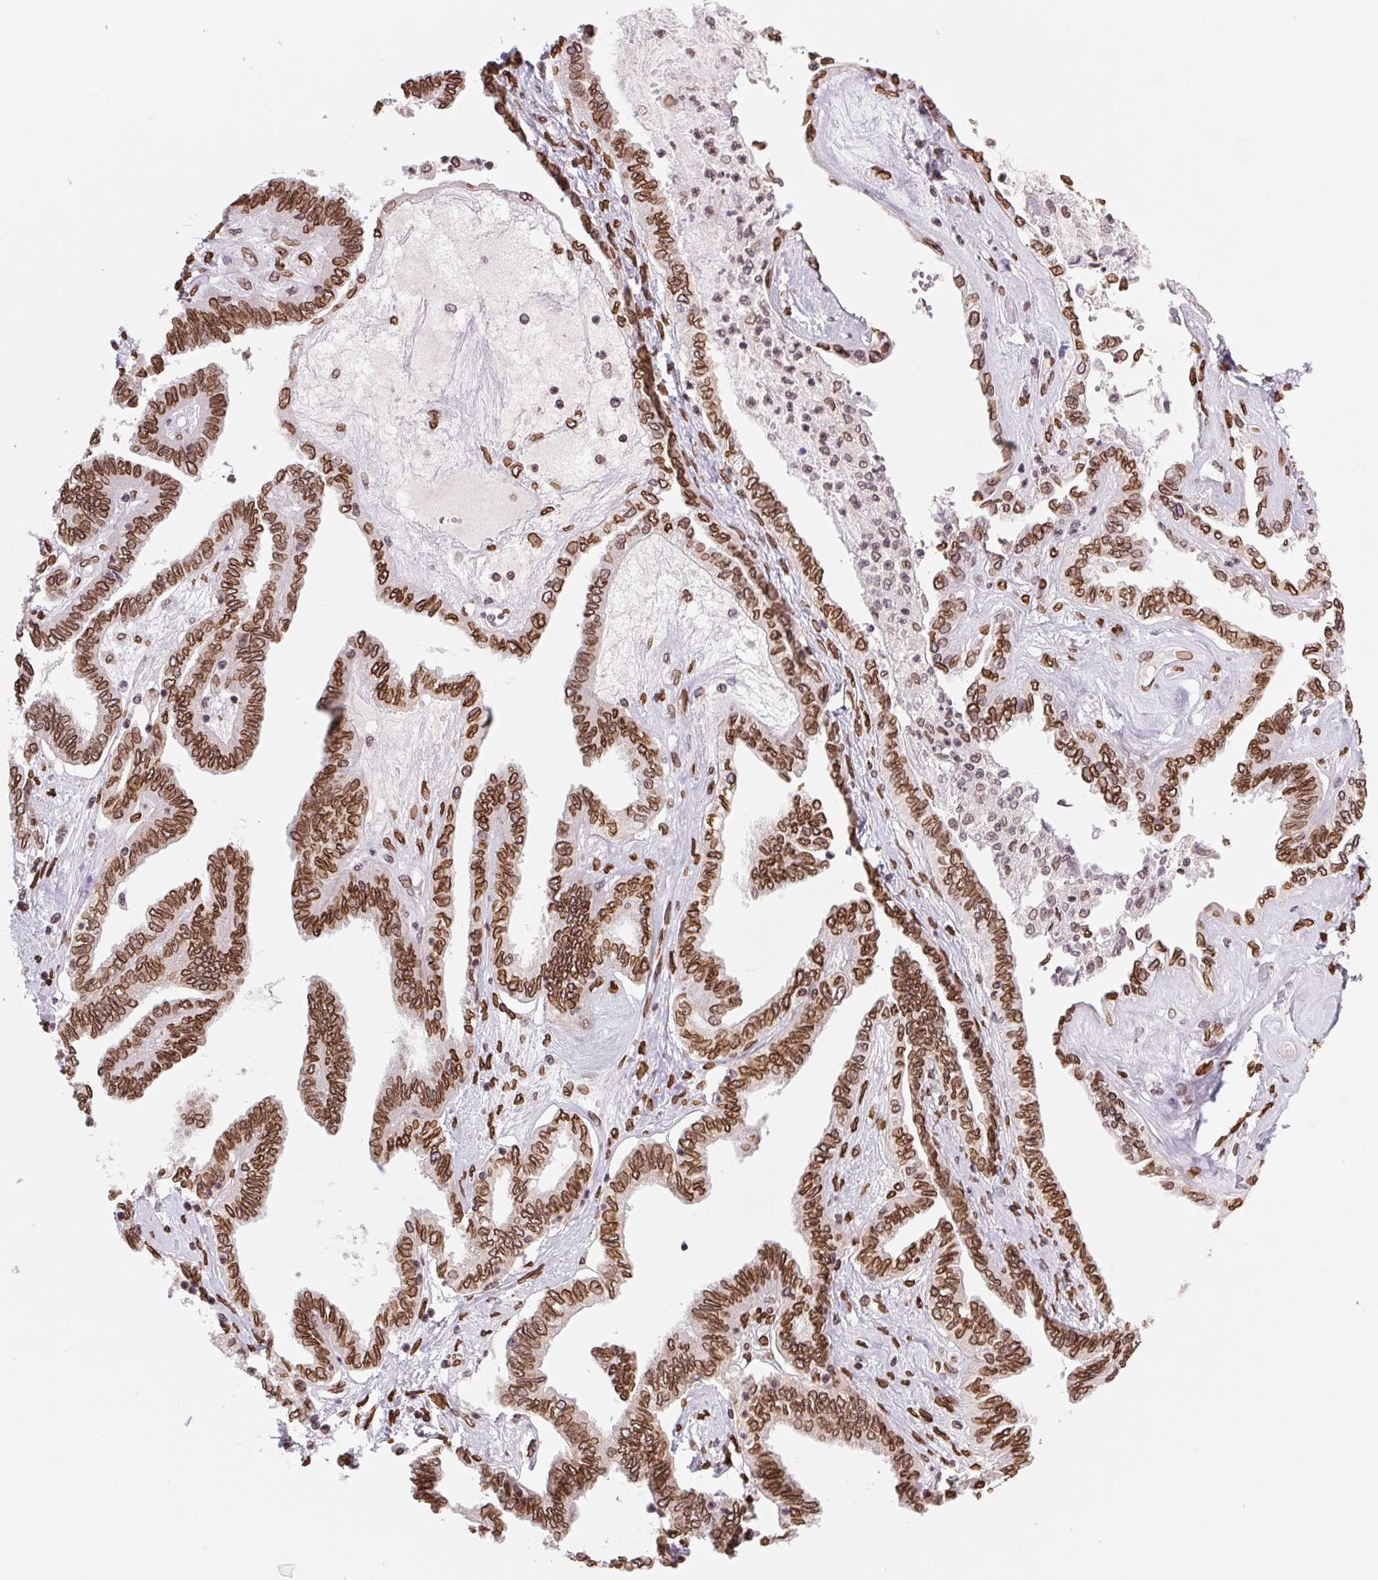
{"staining": {"intensity": "strong", "quantity": ">75%", "location": "cytoplasmic/membranous,nuclear"}, "tissue": "ovarian cancer", "cell_type": "Tumor cells", "image_type": "cancer", "snomed": [{"axis": "morphology", "description": "Carcinoma, endometroid"}, {"axis": "topography", "description": "Ovary"}], "caption": "Protein positivity by immunohistochemistry exhibits strong cytoplasmic/membranous and nuclear expression in about >75% of tumor cells in ovarian endometroid carcinoma.", "gene": "LMNB2", "patient": {"sex": "female", "age": 70}}